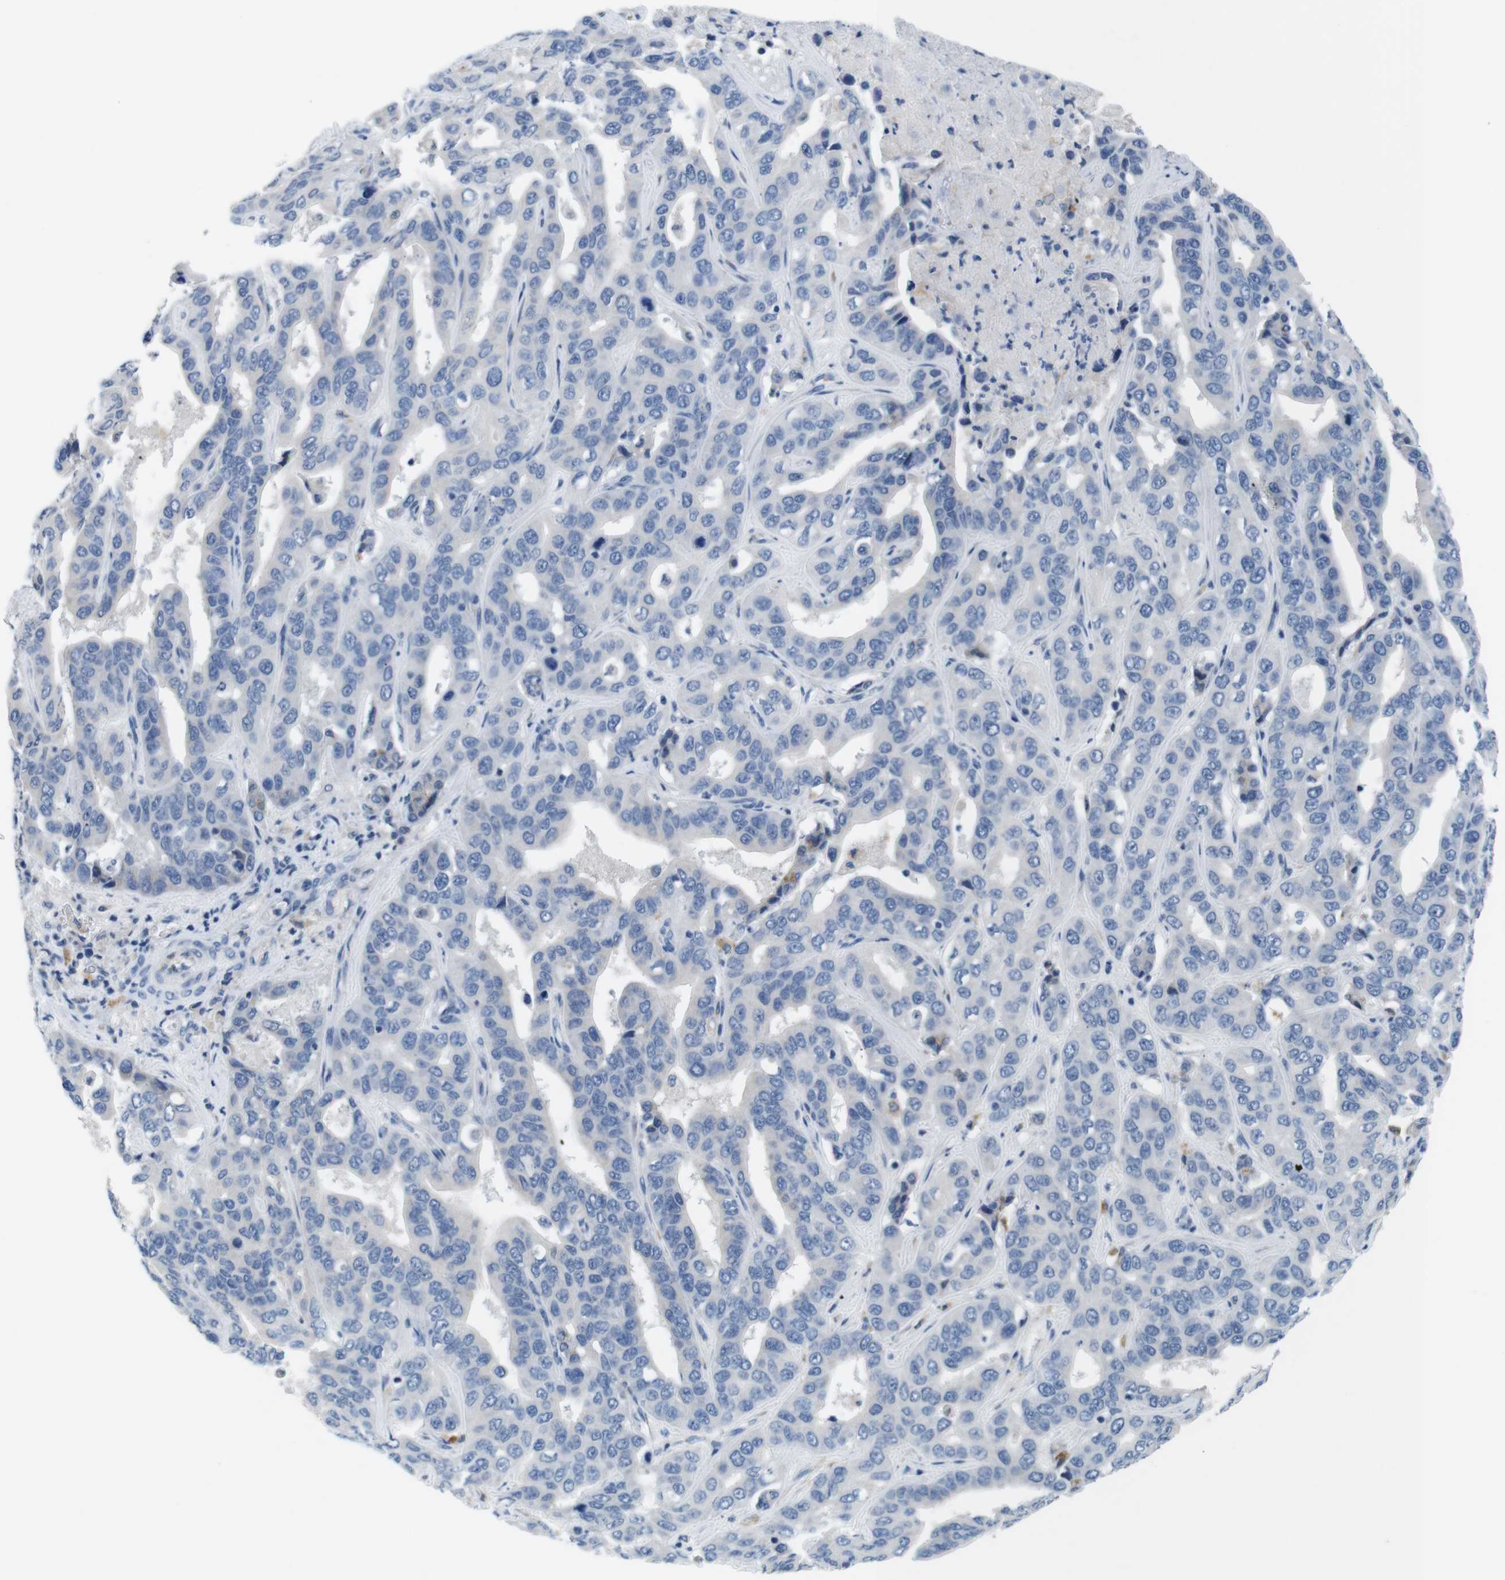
{"staining": {"intensity": "negative", "quantity": "none", "location": "none"}, "tissue": "liver cancer", "cell_type": "Tumor cells", "image_type": "cancer", "snomed": [{"axis": "morphology", "description": "Cholangiocarcinoma"}, {"axis": "topography", "description": "Liver"}], "caption": "Tumor cells are negative for brown protein staining in liver cholangiocarcinoma.", "gene": "GOLGA2", "patient": {"sex": "female", "age": 52}}